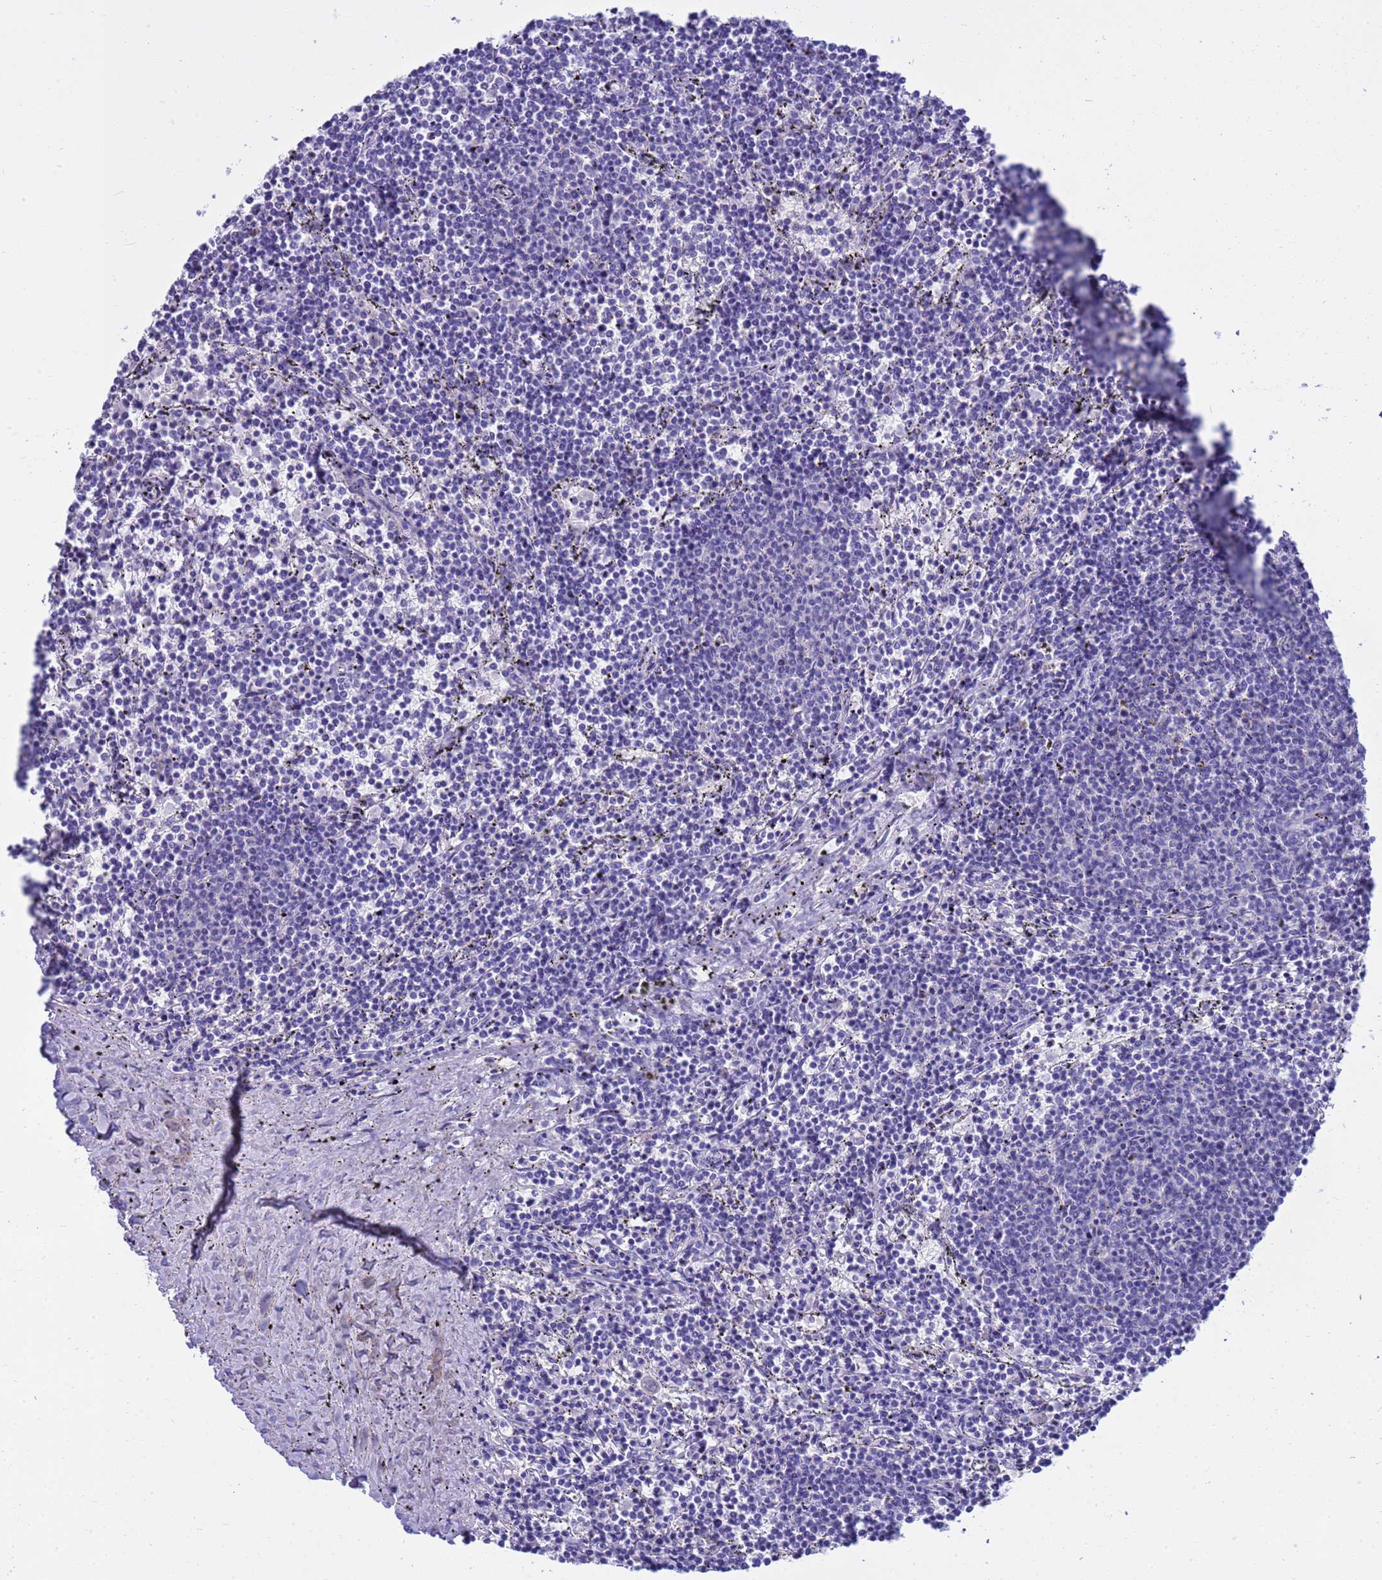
{"staining": {"intensity": "negative", "quantity": "none", "location": "none"}, "tissue": "lymphoma", "cell_type": "Tumor cells", "image_type": "cancer", "snomed": [{"axis": "morphology", "description": "Malignant lymphoma, non-Hodgkin's type, Low grade"}, {"axis": "topography", "description": "Spleen"}], "caption": "There is no significant expression in tumor cells of lymphoma. (Stains: DAB immunohistochemistry (IHC) with hematoxylin counter stain, Microscopy: brightfield microscopy at high magnification).", "gene": "SYCN", "patient": {"sex": "female", "age": 50}}